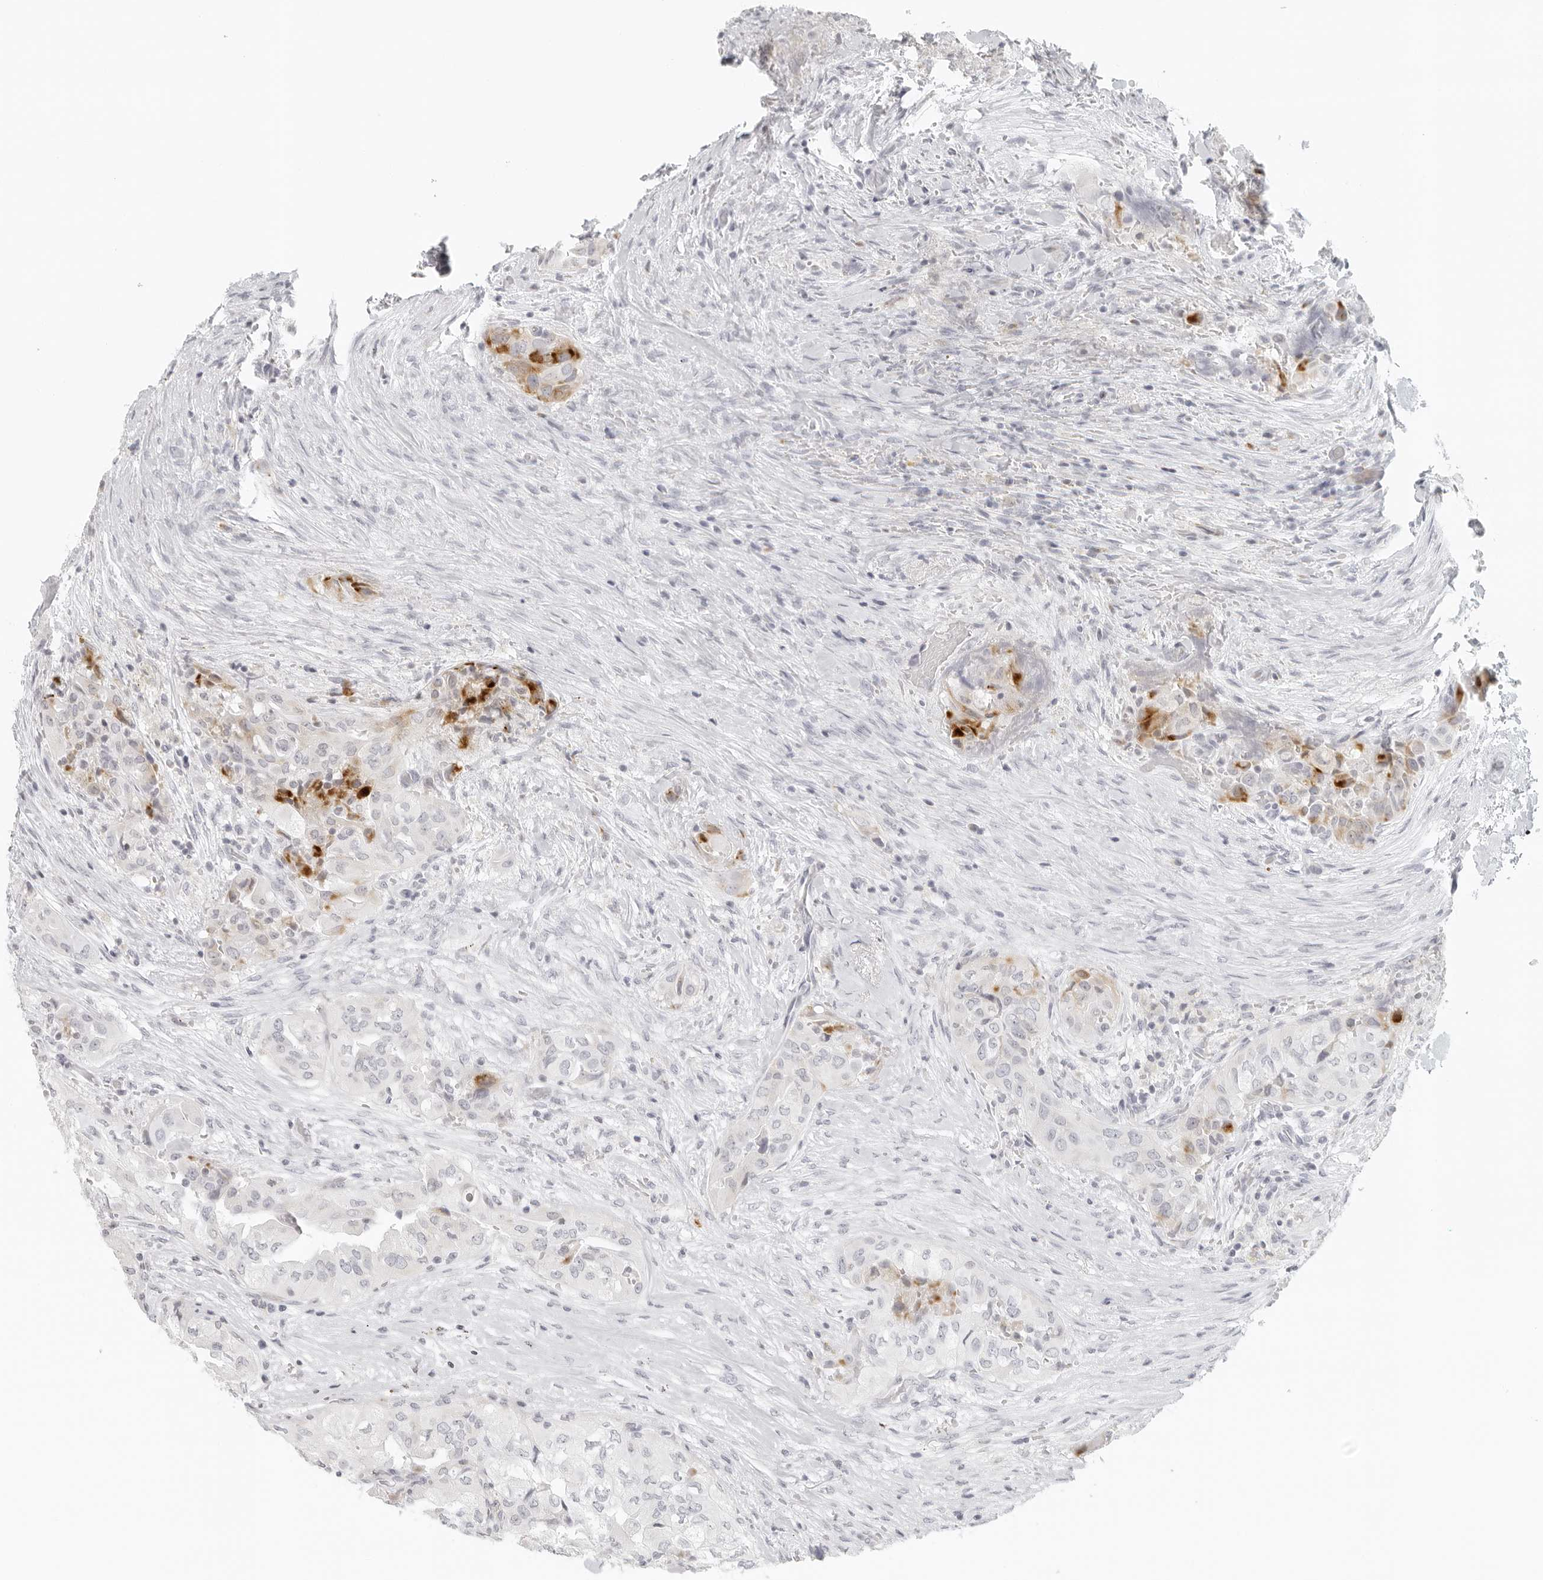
{"staining": {"intensity": "moderate", "quantity": "<25%", "location": "cytoplasmic/membranous"}, "tissue": "thyroid cancer", "cell_type": "Tumor cells", "image_type": "cancer", "snomed": [{"axis": "morphology", "description": "Papillary adenocarcinoma, NOS"}, {"axis": "topography", "description": "Thyroid gland"}], "caption": "A low amount of moderate cytoplasmic/membranous positivity is appreciated in about <25% of tumor cells in thyroid papillary adenocarcinoma tissue.", "gene": "RPS6KC1", "patient": {"sex": "female", "age": 59}}